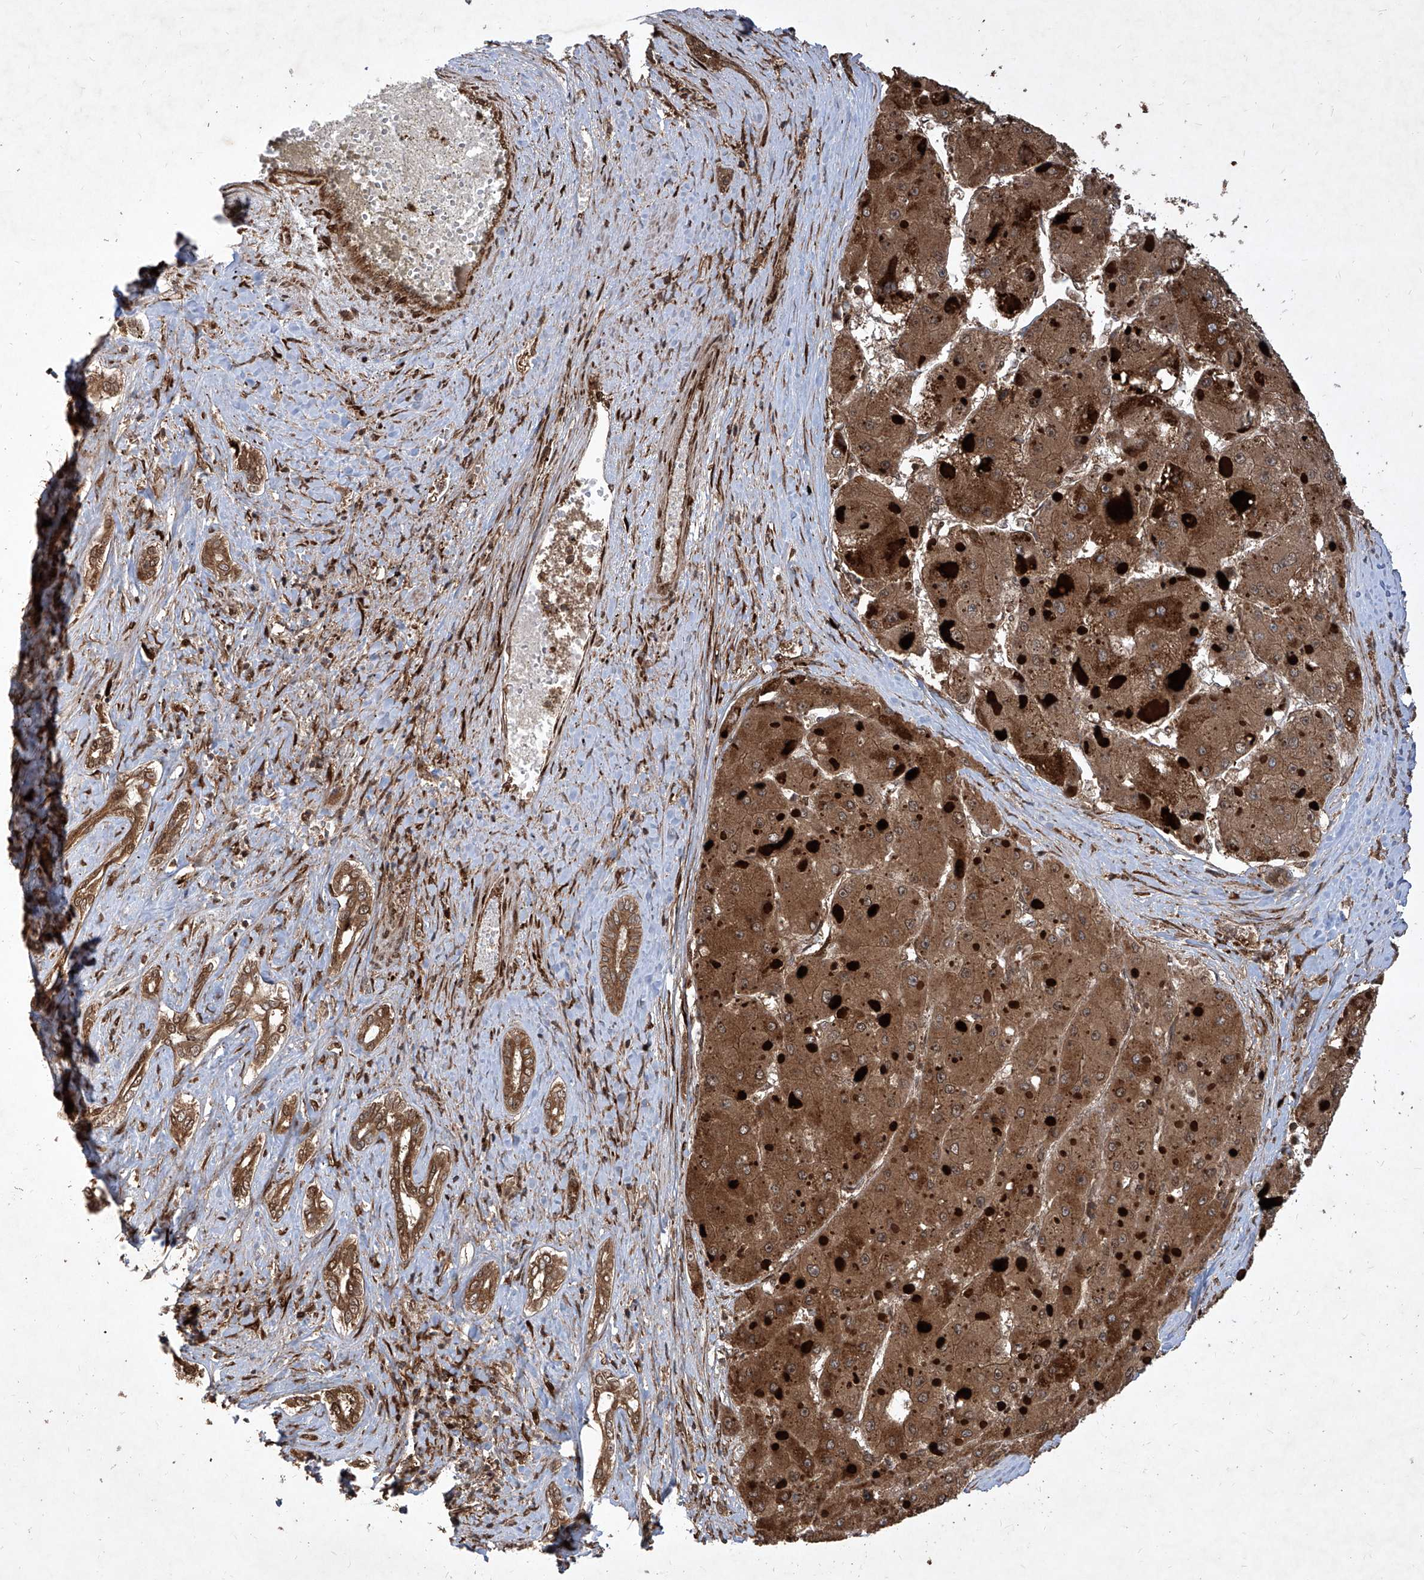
{"staining": {"intensity": "moderate", "quantity": ">75%", "location": "cytoplasmic/membranous"}, "tissue": "liver cancer", "cell_type": "Tumor cells", "image_type": "cancer", "snomed": [{"axis": "morphology", "description": "Carcinoma, Hepatocellular, NOS"}, {"axis": "topography", "description": "Liver"}], "caption": "Immunohistochemistry (DAB) staining of liver hepatocellular carcinoma demonstrates moderate cytoplasmic/membranous protein staining in about >75% of tumor cells.", "gene": "MAGED2", "patient": {"sex": "female", "age": 73}}